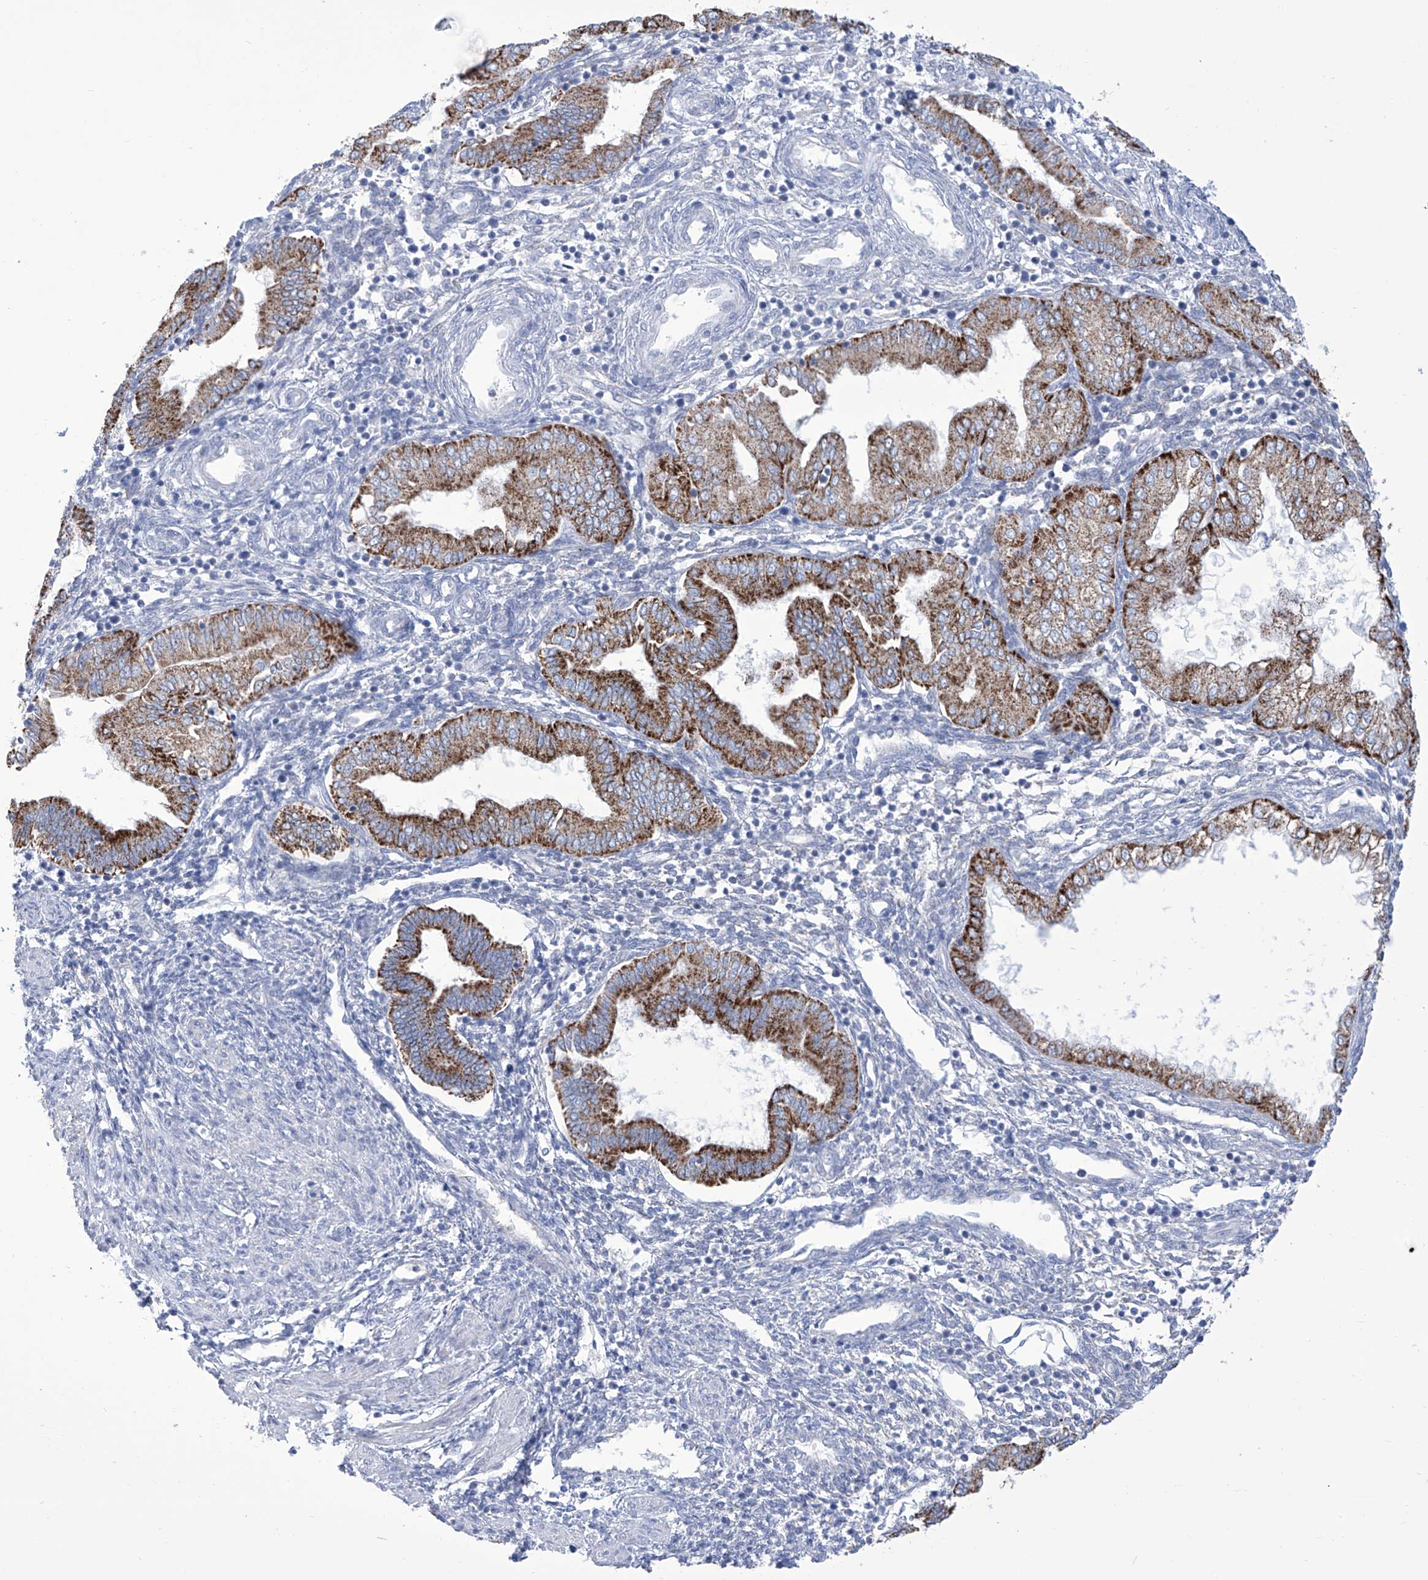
{"staining": {"intensity": "negative", "quantity": "none", "location": "none"}, "tissue": "endometrium", "cell_type": "Cells in endometrial stroma", "image_type": "normal", "snomed": [{"axis": "morphology", "description": "Normal tissue, NOS"}, {"axis": "topography", "description": "Endometrium"}], "caption": "Image shows no protein positivity in cells in endometrial stroma of normal endometrium.", "gene": "ALDH6A1", "patient": {"sex": "female", "age": 53}}